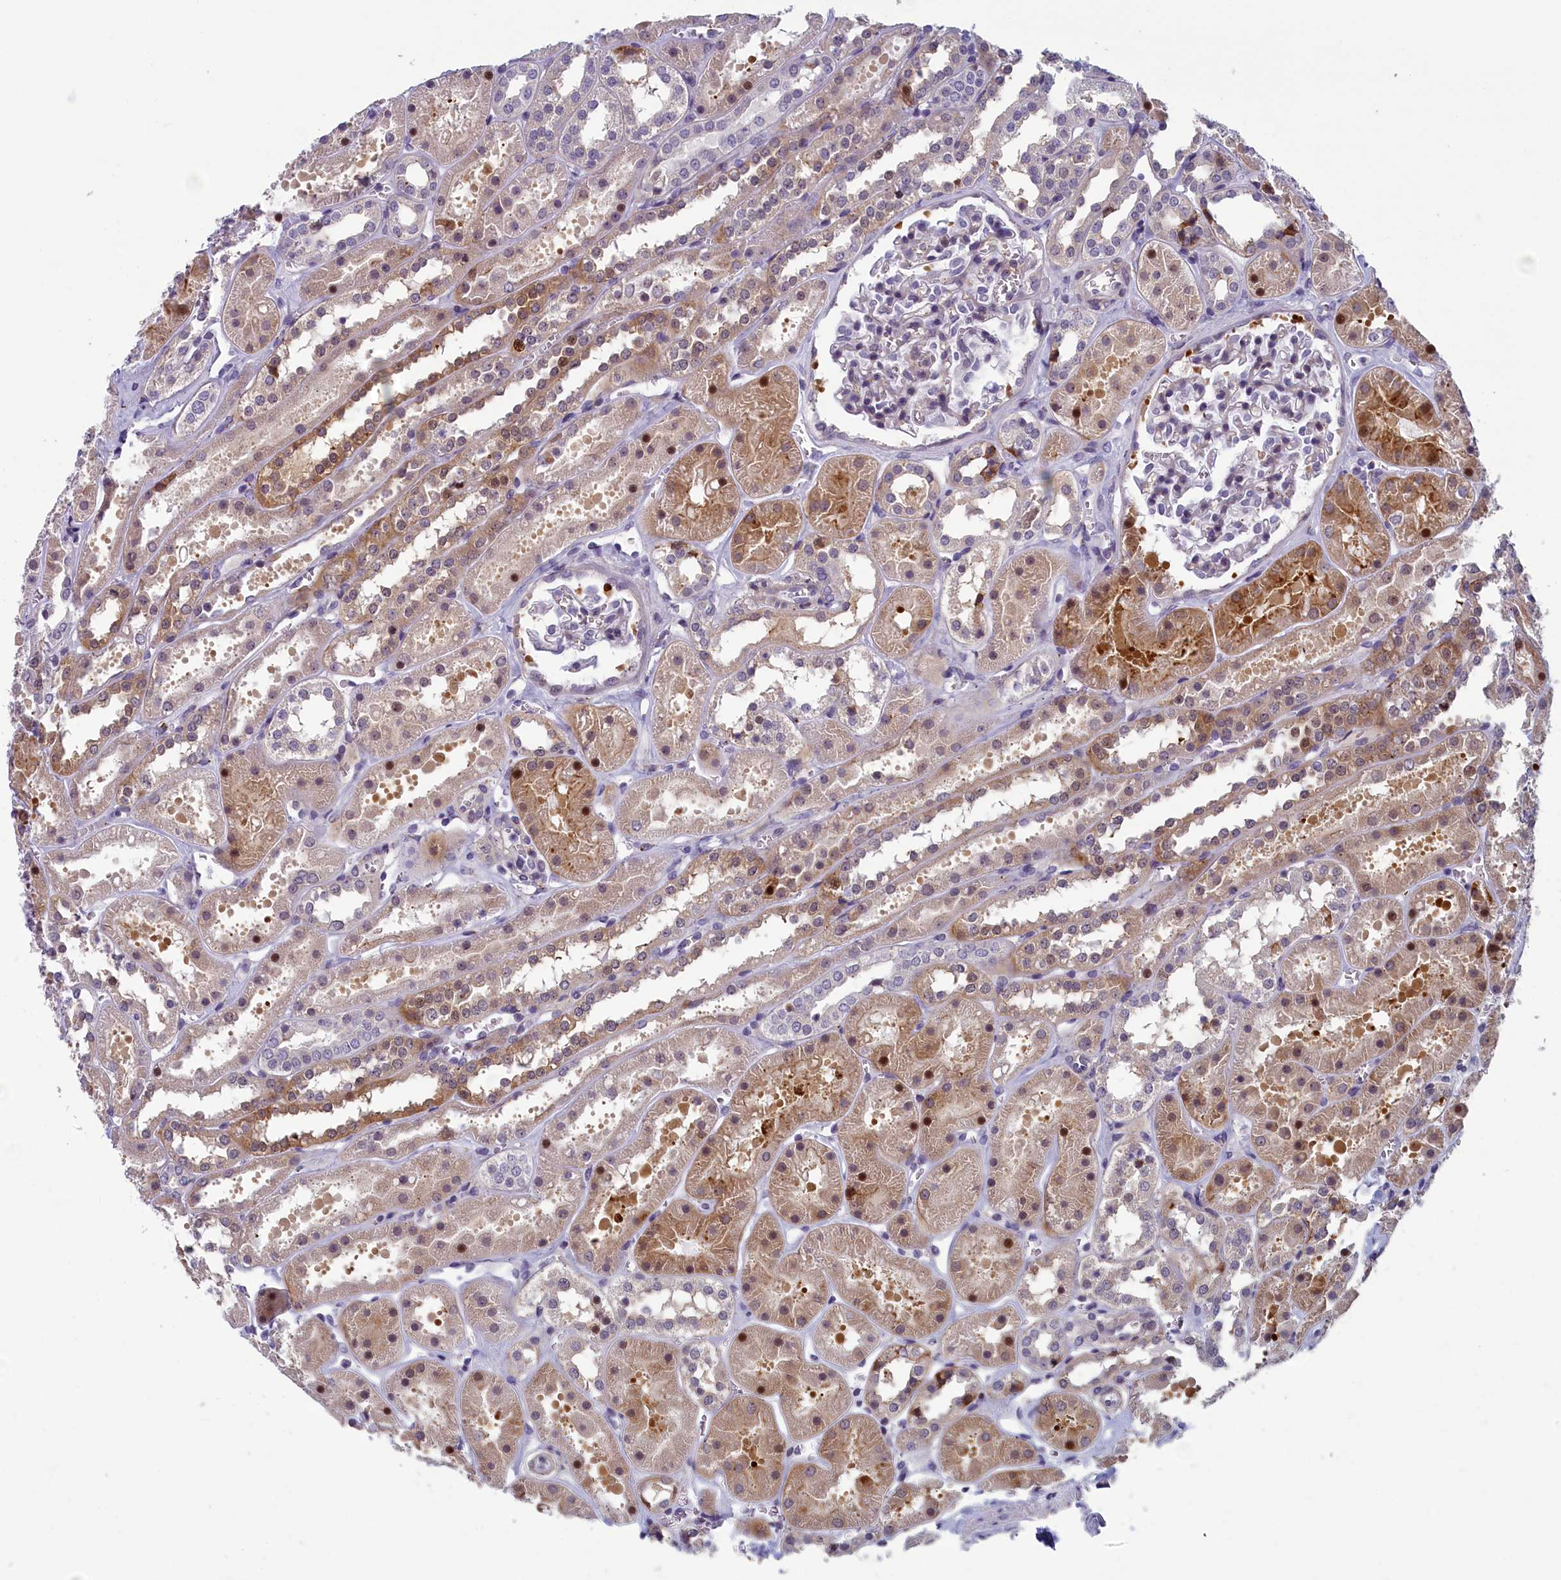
{"staining": {"intensity": "negative", "quantity": "none", "location": "none"}, "tissue": "kidney", "cell_type": "Cells in glomeruli", "image_type": "normal", "snomed": [{"axis": "morphology", "description": "Normal tissue, NOS"}, {"axis": "topography", "description": "Kidney"}], "caption": "DAB (3,3'-diaminobenzidine) immunohistochemical staining of normal kidney shows no significant positivity in cells in glomeruli.", "gene": "CNEP1R1", "patient": {"sex": "female", "age": 41}}